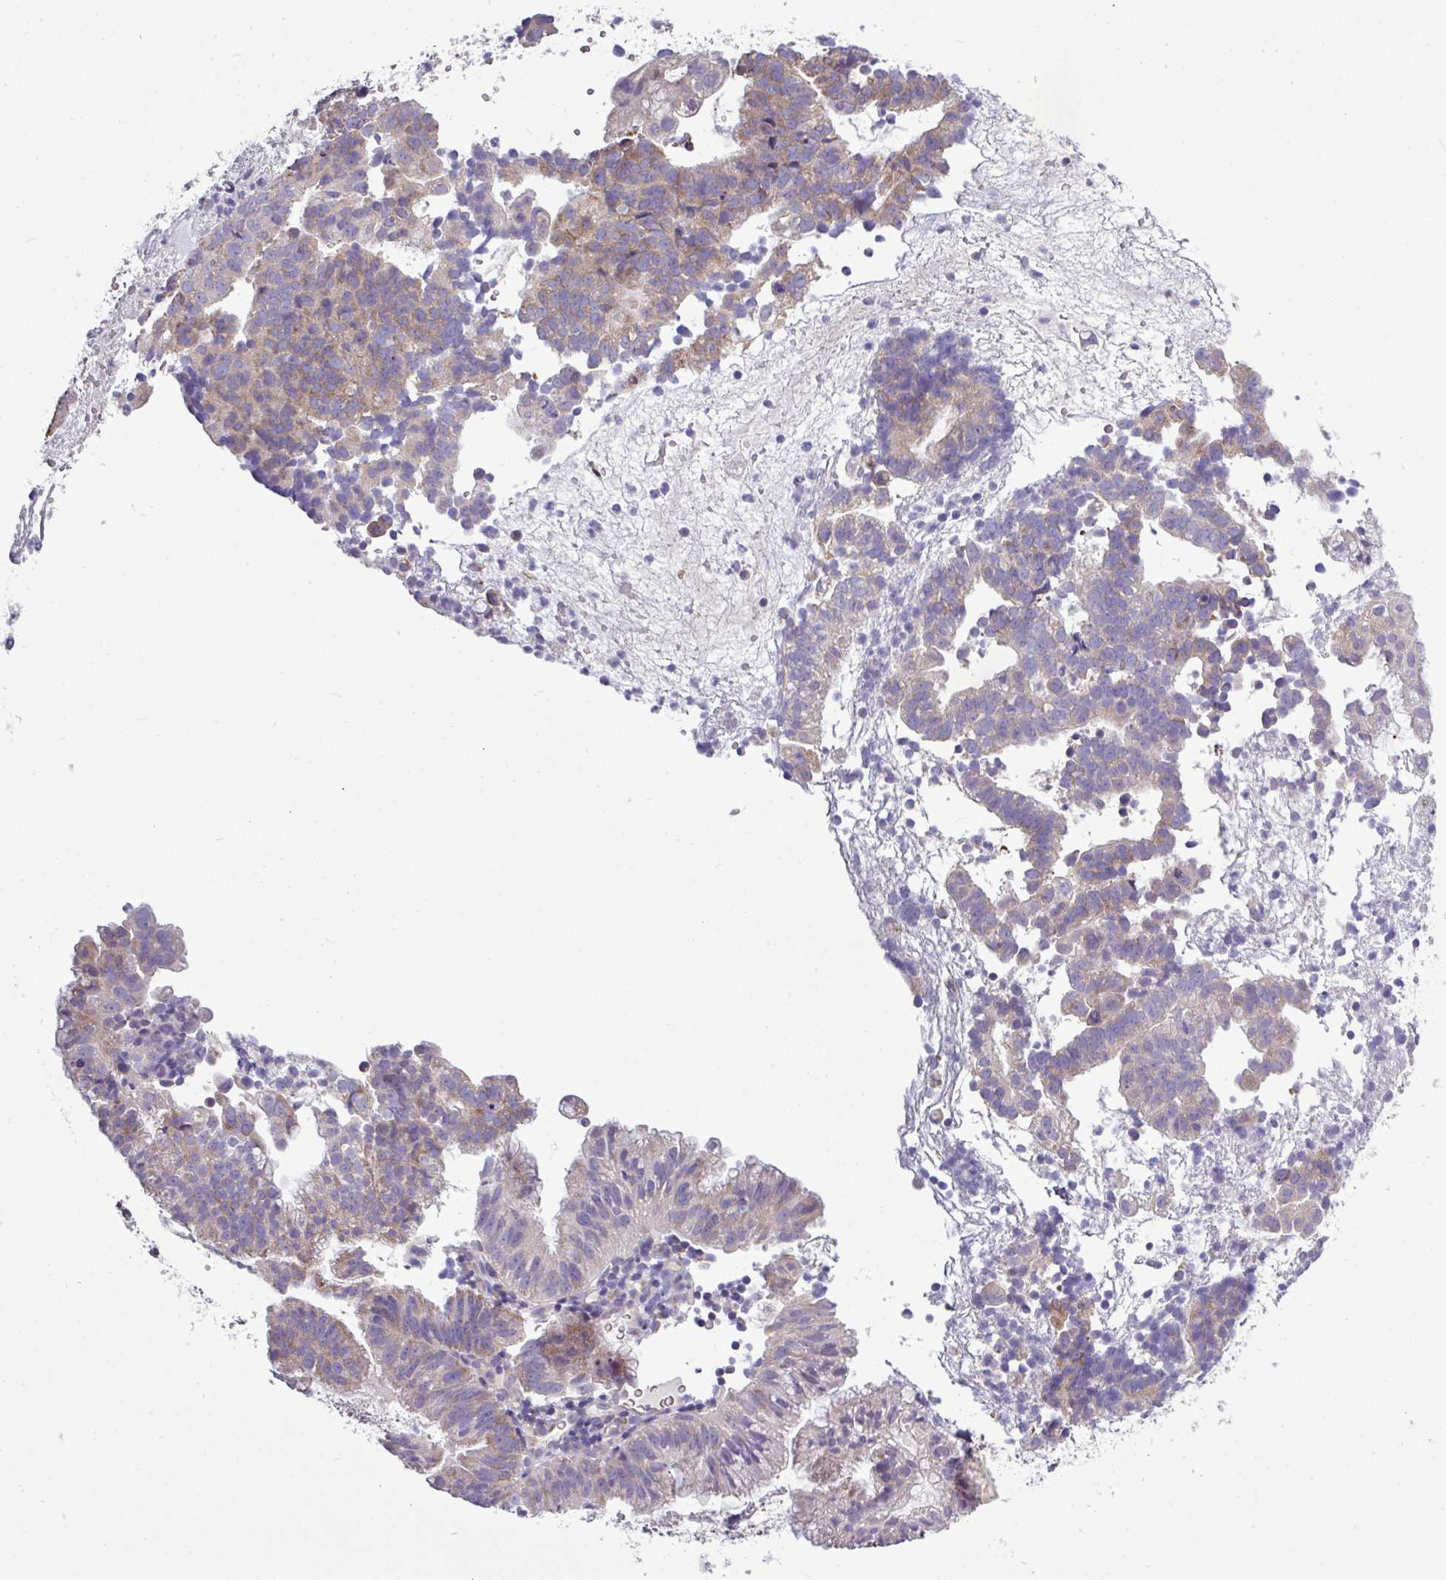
{"staining": {"intensity": "weak", "quantity": "25%-75%", "location": "cytoplasmic/membranous"}, "tissue": "endometrial cancer", "cell_type": "Tumor cells", "image_type": "cancer", "snomed": [{"axis": "morphology", "description": "Adenocarcinoma, NOS"}, {"axis": "topography", "description": "Endometrium"}], "caption": "The immunohistochemical stain shows weak cytoplasmic/membranous staining in tumor cells of adenocarcinoma (endometrial) tissue.", "gene": "AGAP5", "patient": {"sex": "female", "age": 76}}